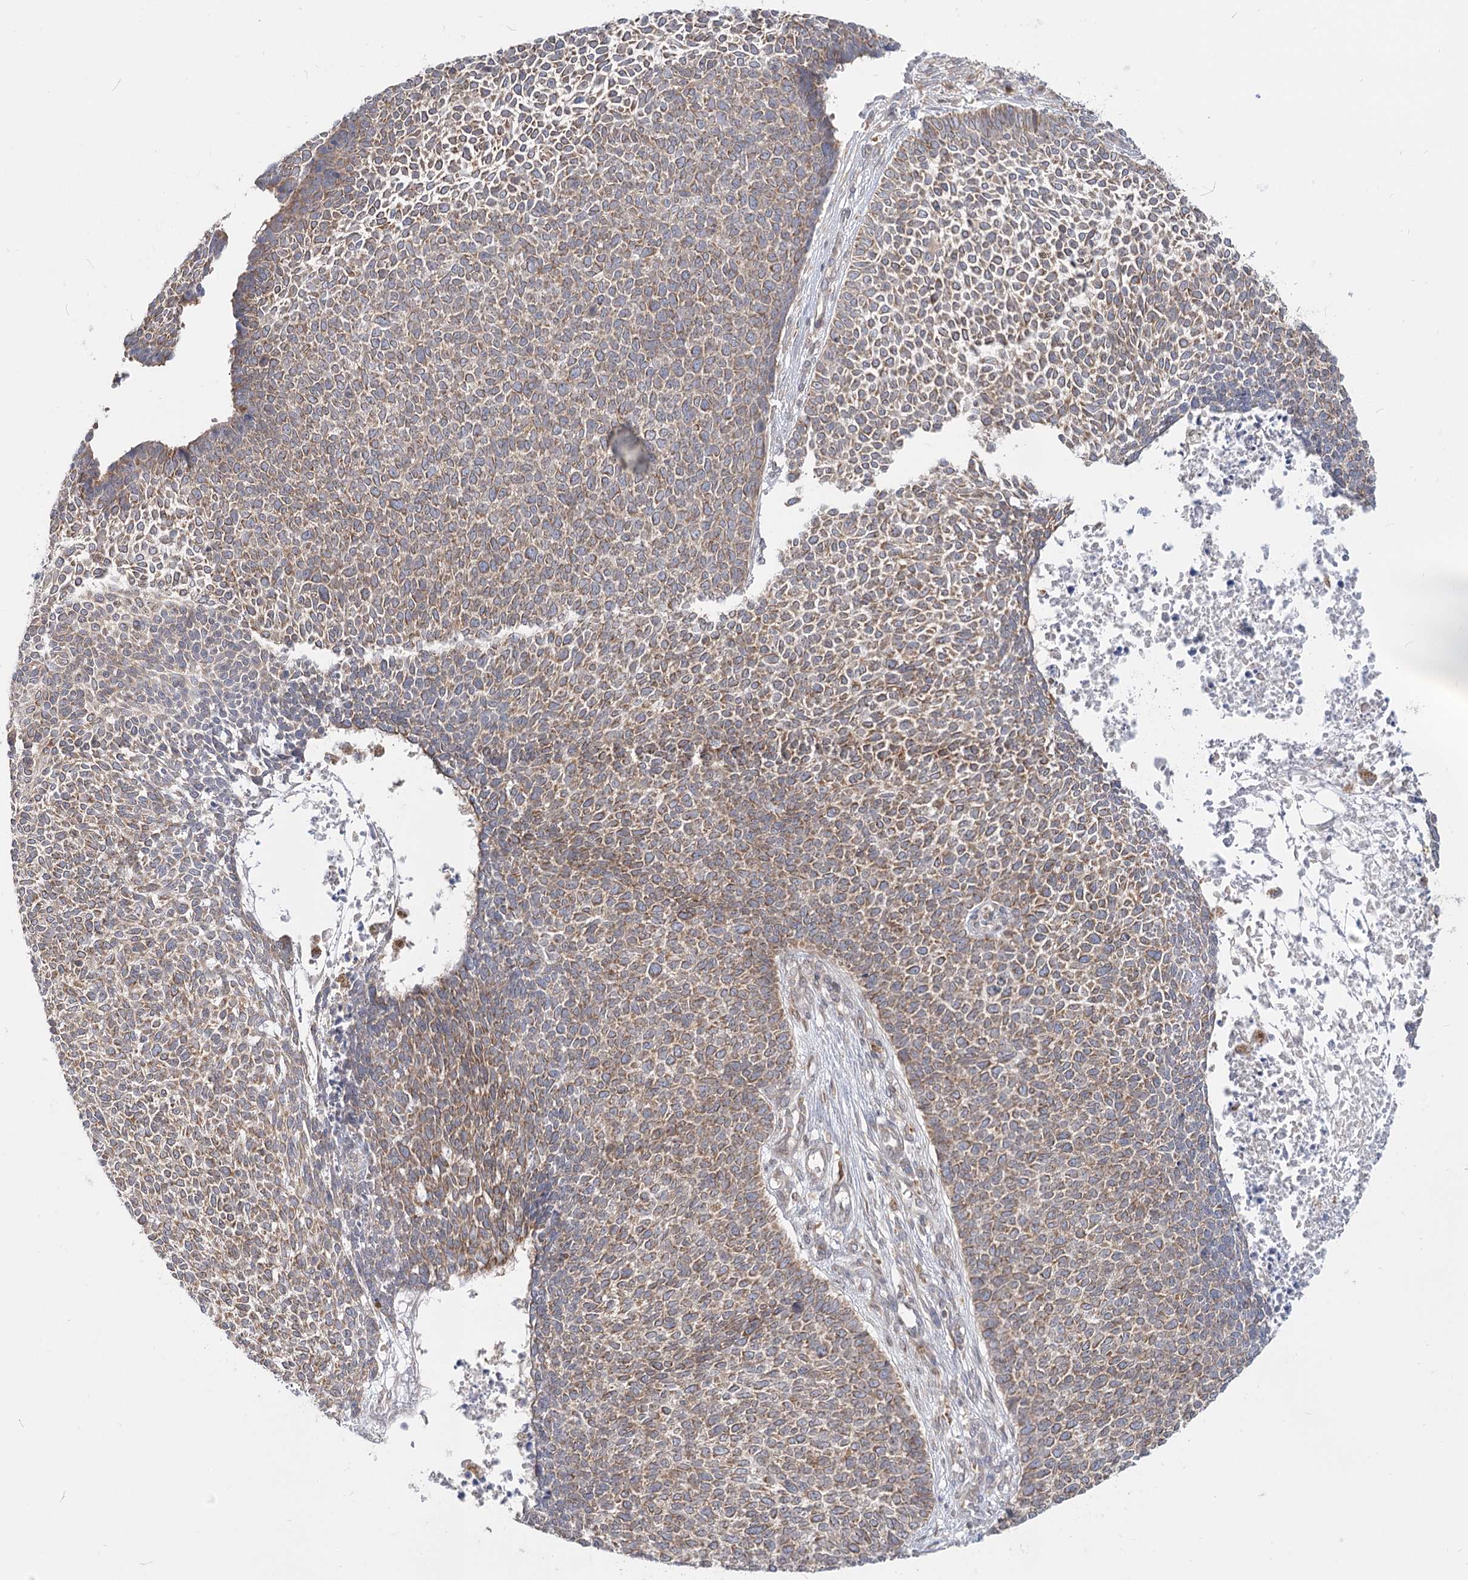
{"staining": {"intensity": "moderate", "quantity": ">75%", "location": "cytoplasmic/membranous"}, "tissue": "skin cancer", "cell_type": "Tumor cells", "image_type": "cancer", "snomed": [{"axis": "morphology", "description": "Basal cell carcinoma"}, {"axis": "topography", "description": "Skin"}], "caption": "There is medium levels of moderate cytoplasmic/membranous staining in tumor cells of skin basal cell carcinoma, as demonstrated by immunohistochemical staining (brown color).", "gene": "MTMR3", "patient": {"sex": "female", "age": 84}}